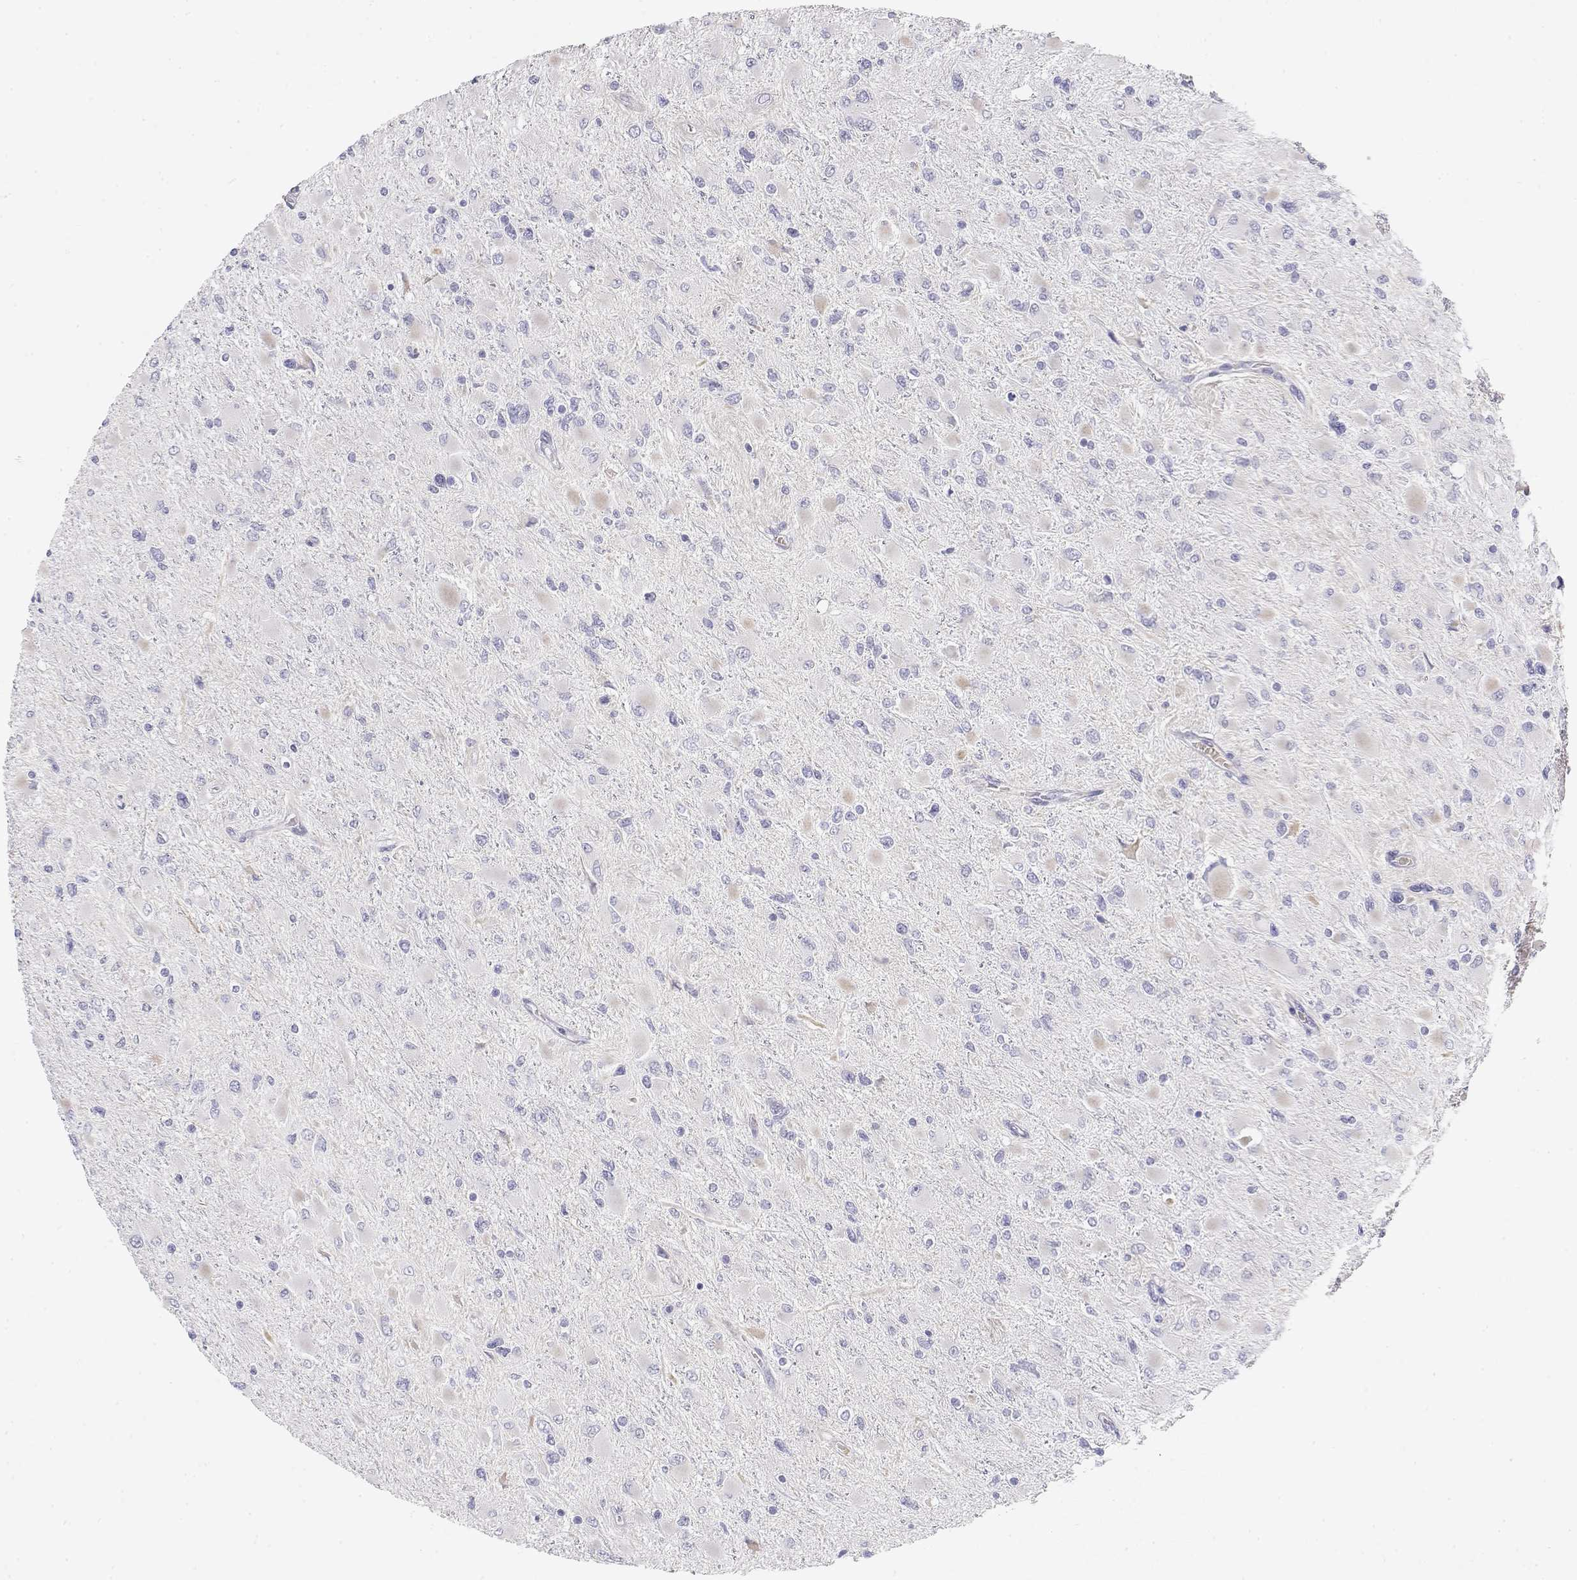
{"staining": {"intensity": "negative", "quantity": "none", "location": "none"}, "tissue": "glioma", "cell_type": "Tumor cells", "image_type": "cancer", "snomed": [{"axis": "morphology", "description": "Glioma, malignant, High grade"}, {"axis": "topography", "description": "Cerebral cortex"}], "caption": "Glioma was stained to show a protein in brown. There is no significant staining in tumor cells.", "gene": "MISP", "patient": {"sex": "female", "age": 36}}